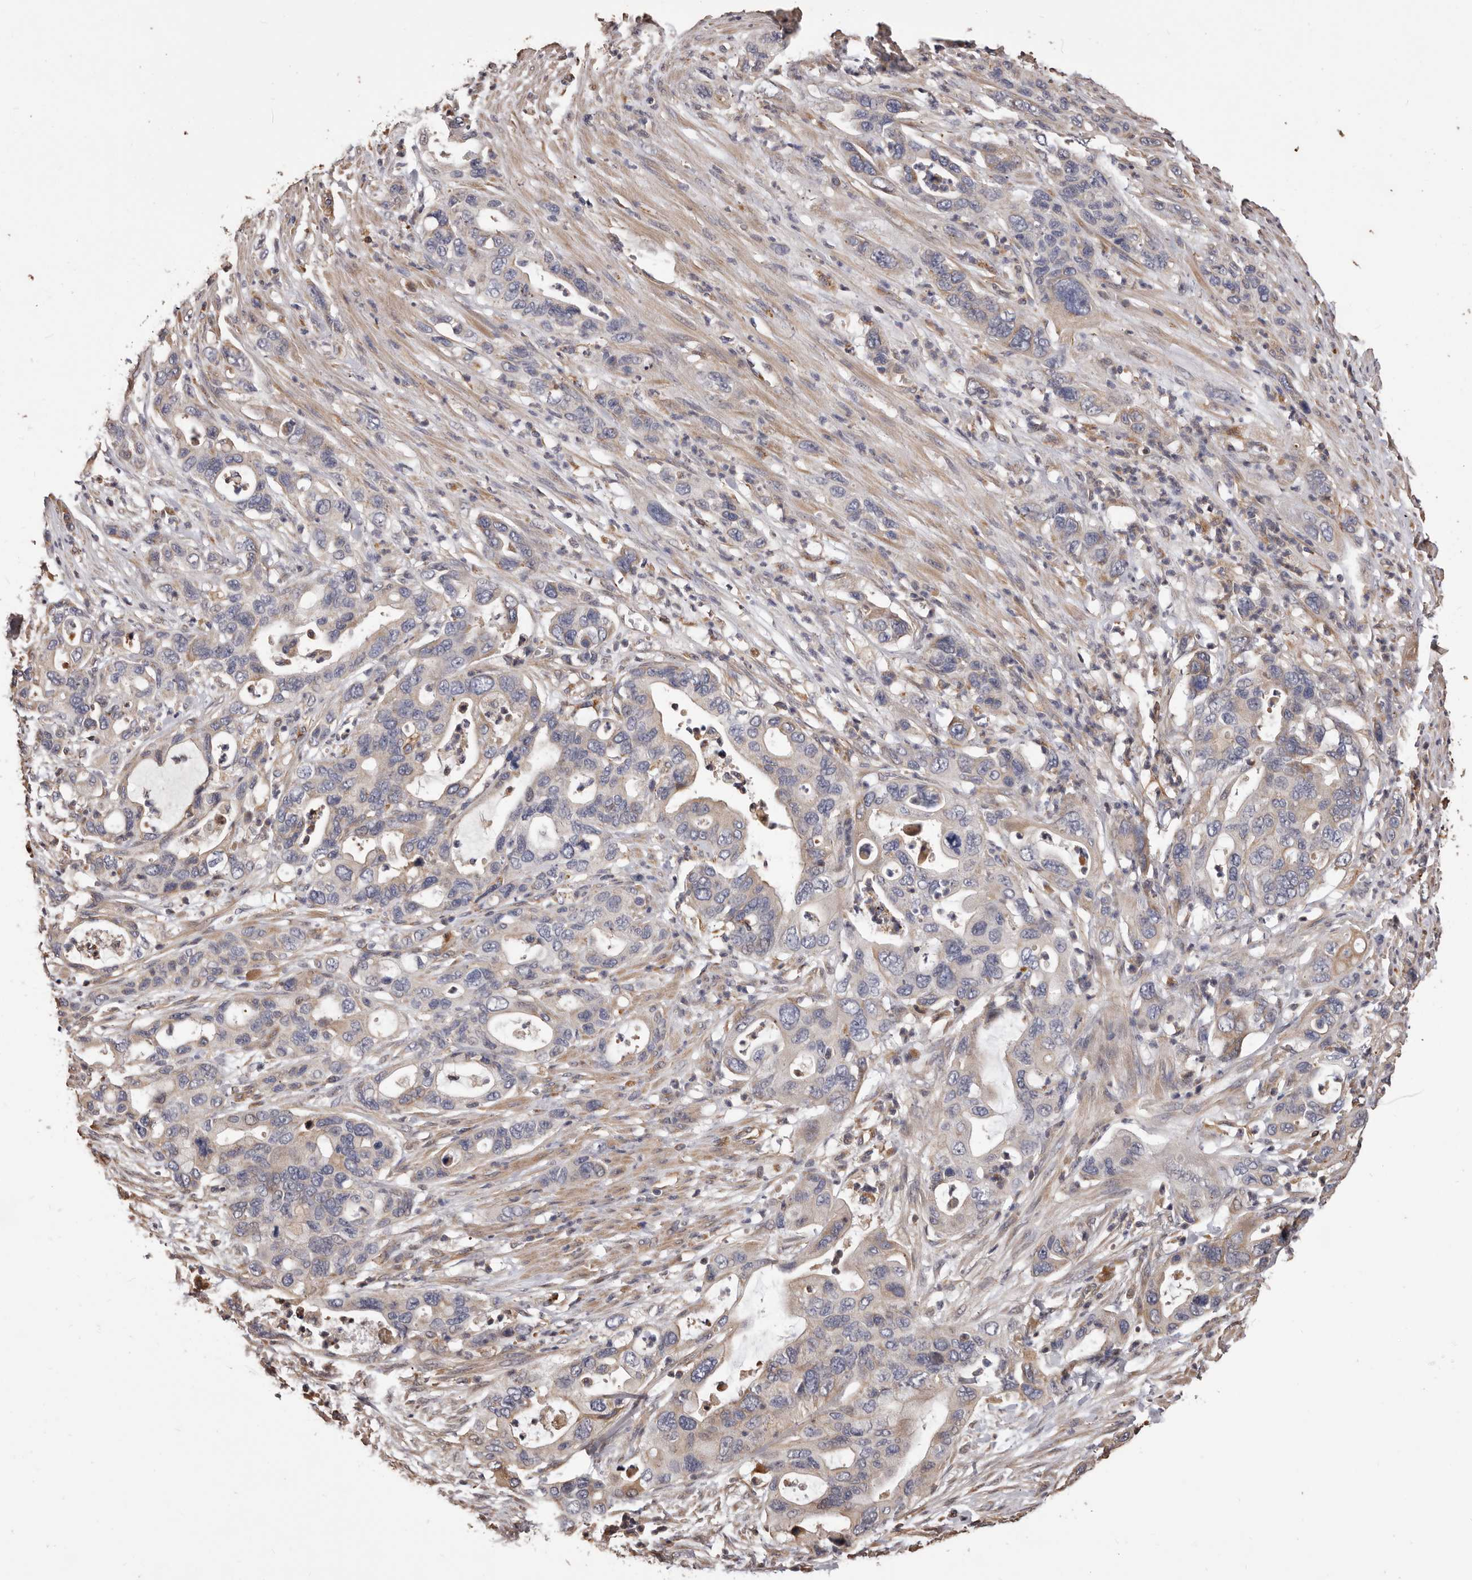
{"staining": {"intensity": "weak", "quantity": "<25%", "location": "cytoplasmic/membranous"}, "tissue": "pancreatic cancer", "cell_type": "Tumor cells", "image_type": "cancer", "snomed": [{"axis": "morphology", "description": "Adenocarcinoma, NOS"}, {"axis": "topography", "description": "Pancreas"}], "caption": "Immunohistochemistry (IHC) image of neoplastic tissue: human pancreatic cancer stained with DAB reveals no significant protein positivity in tumor cells.", "gene": "ALPK1", "patient": {"sex": "female", "age": 71}}